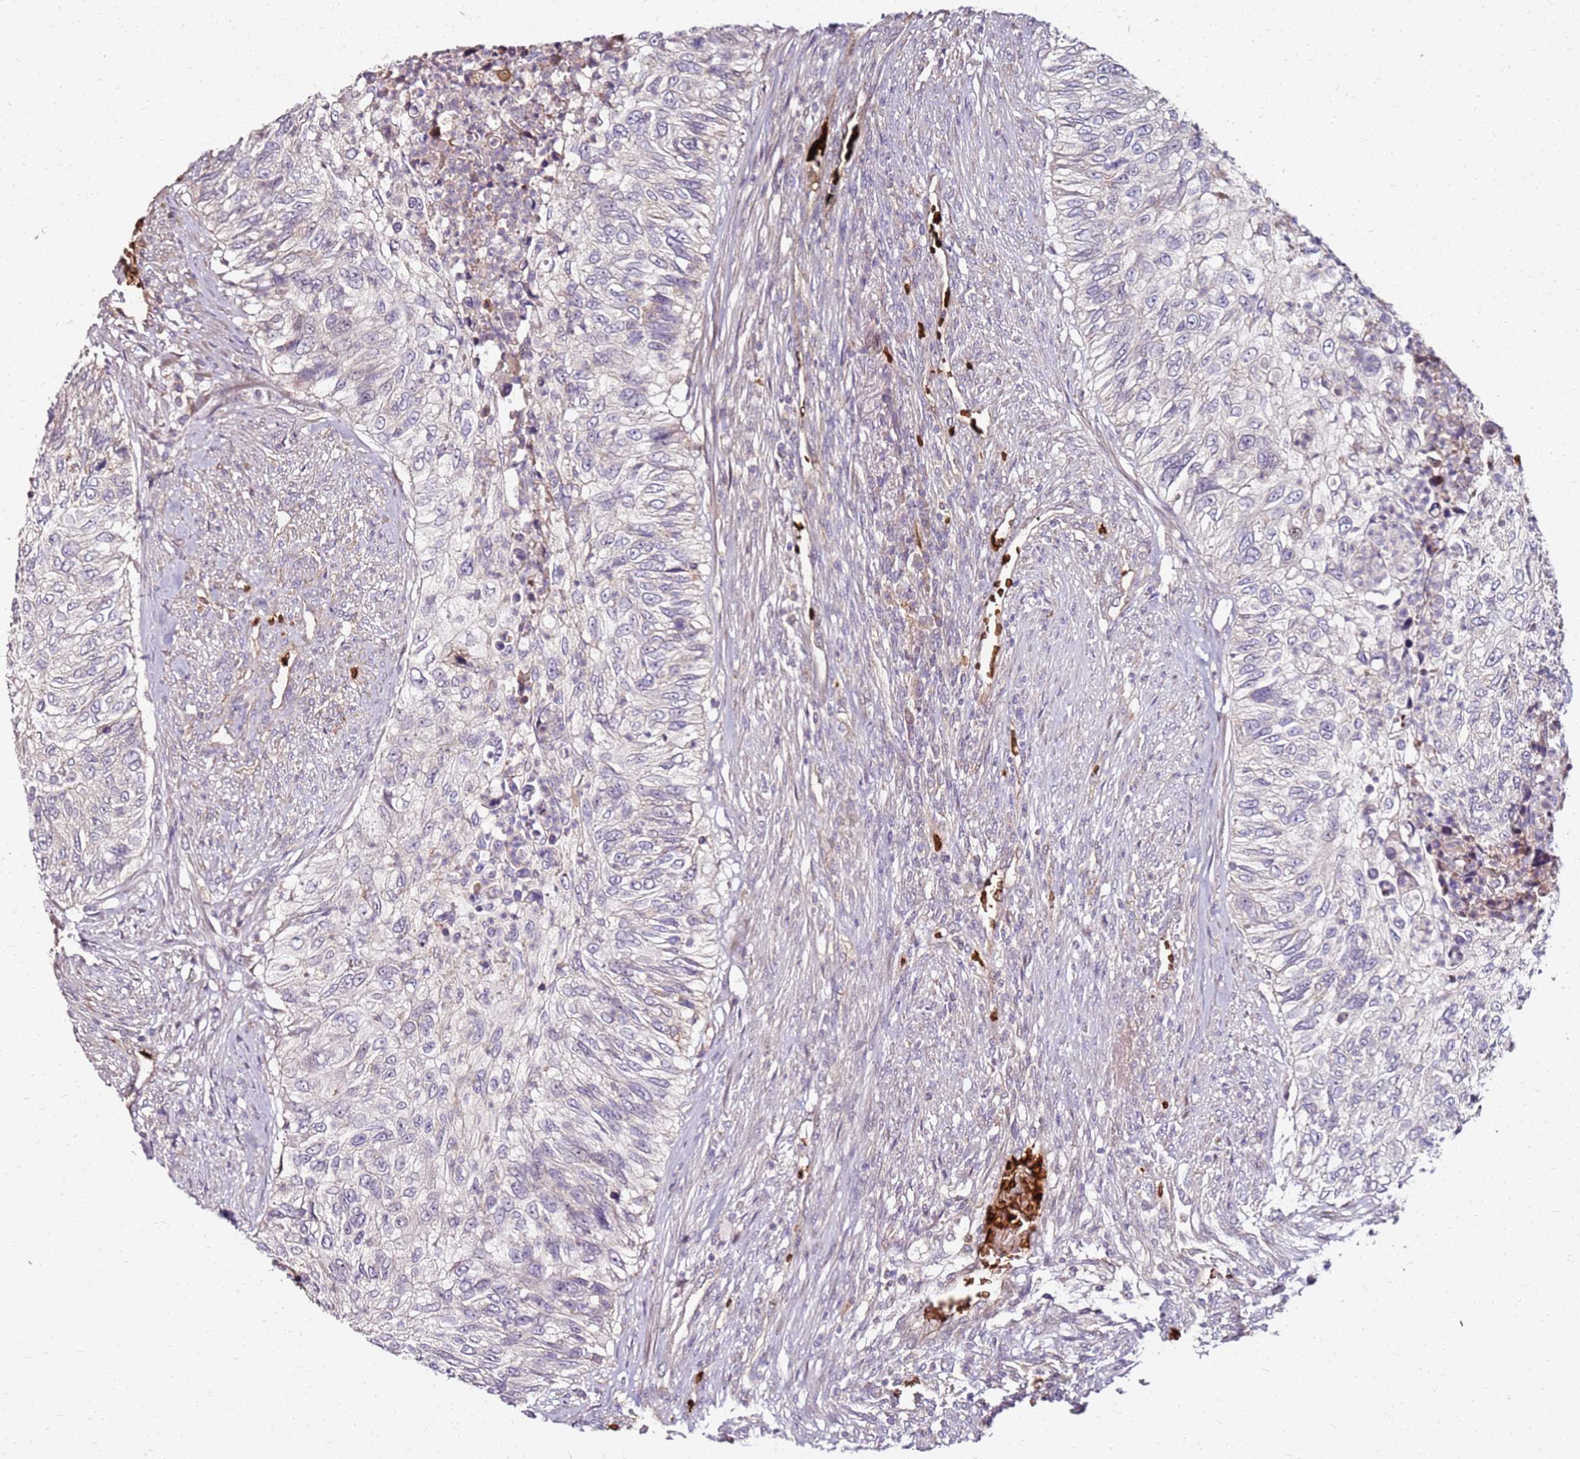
{"staining": {"intensity": "negative", "quantity": "none", "location": "none"}, "tissue": "urothelial cancer", "cell_type": "Tumor cells", "image_type": "cancer", "snomed": [{"axis": "morphology", "description": "Urothelial carcinoma, High grade"}, {"axis": "topography", "description": "Urinary bladder"}], "caption": "There is no significant staining in tumor cells of urothelial carcinoma (high-grade). The staining was performed using DAB to visualize the protein expression in brown, while the nuclei were stained in blue with hematoxylin (Magnification: 20x).", "gene": "RNF11", "patient": {"sex": "female", "age": 60}}